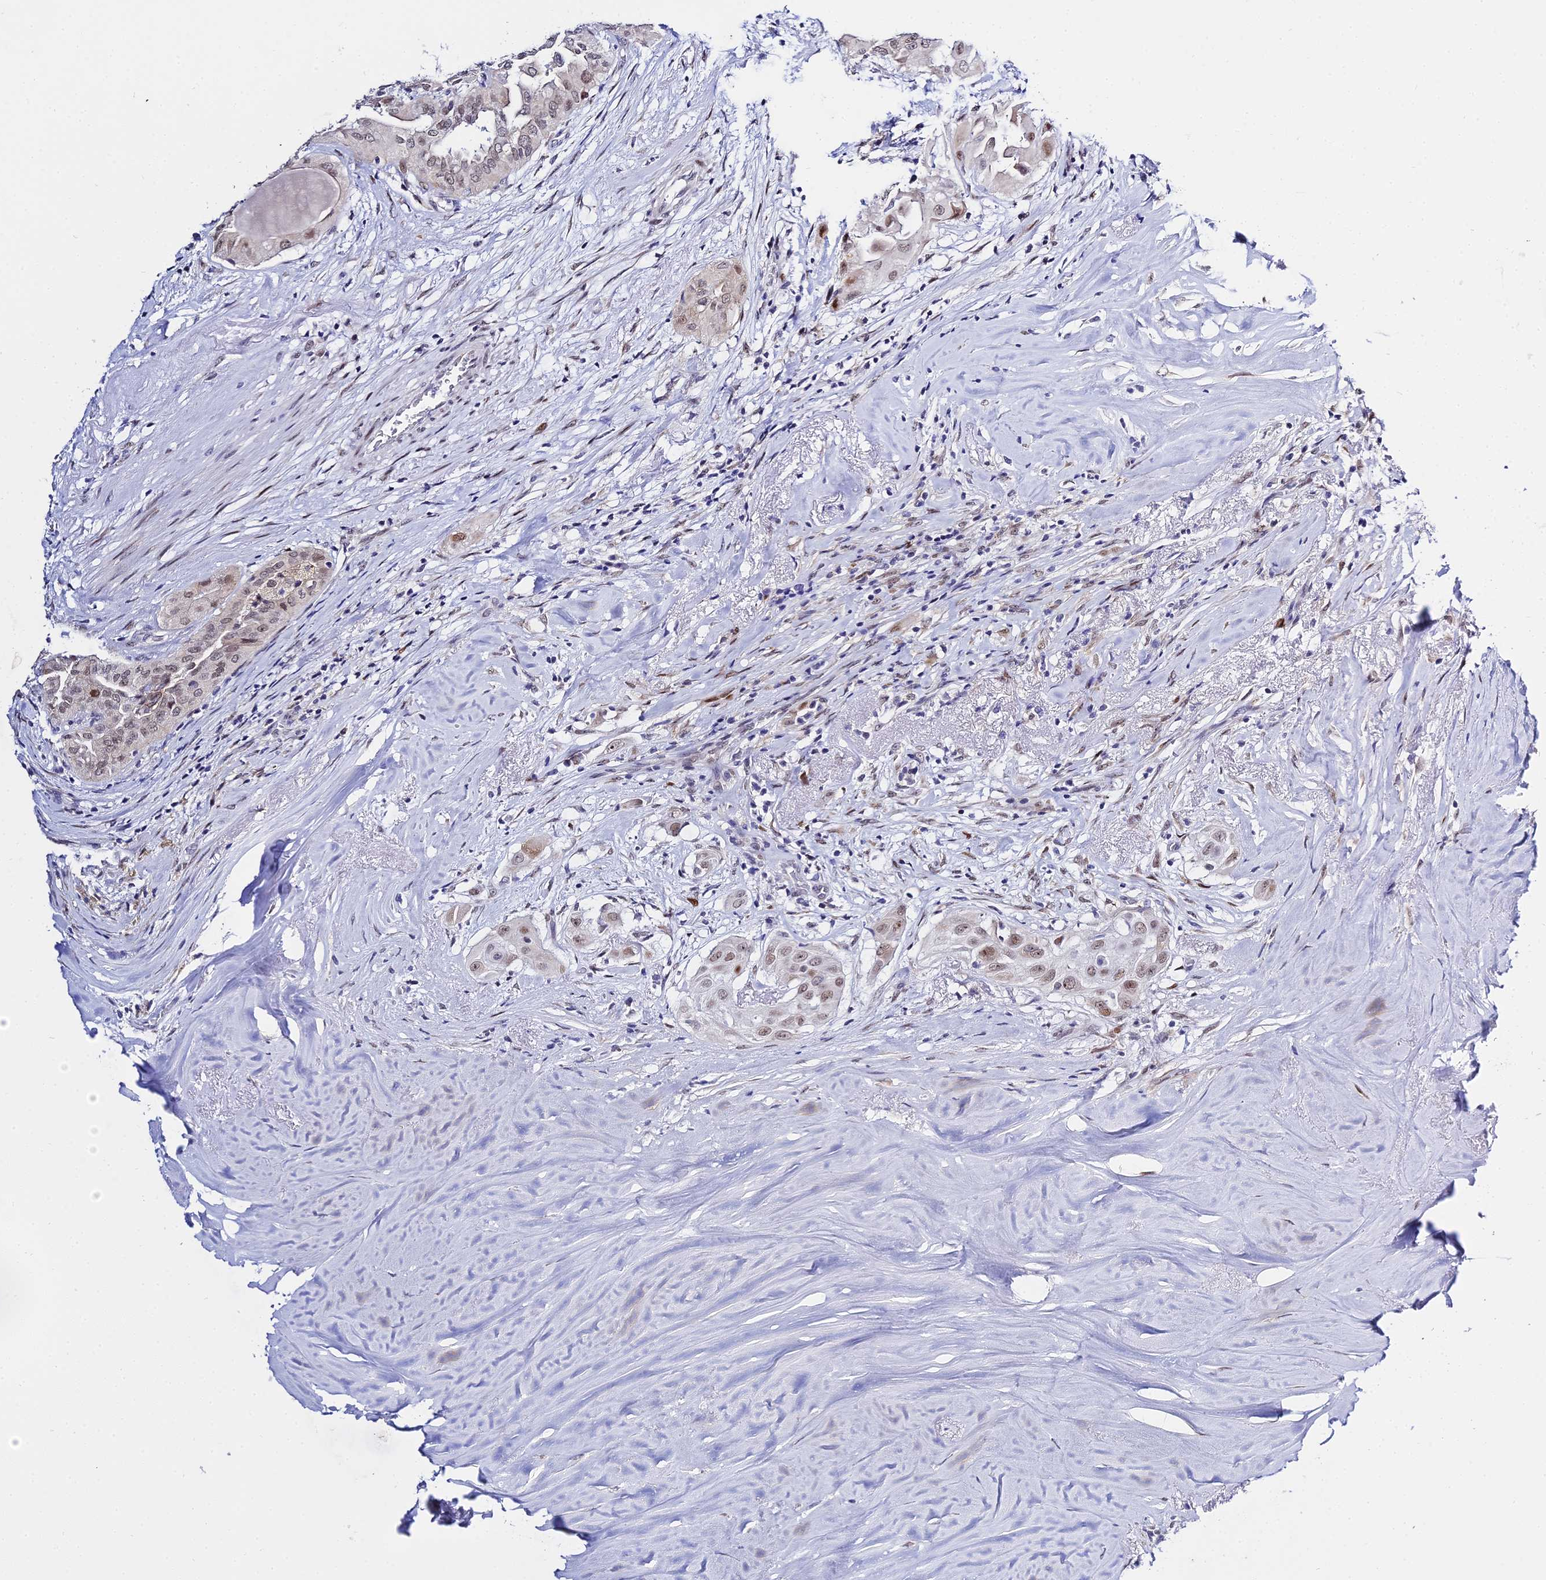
{"staining": {"intensity": "weak", "quantity": "25%-75%", "location": "nuclear"}, "tissue": "thyroid cancer", "cell_type": "Tumor cells", "image_type": "cancer", "snomed": [{"axis": "morphology", "description": "Papillary adenocarcinoma, NOS"}, {"axis": "topography", "description": "Thyroid gland"}], "caption": "There is low levels of weak nuclear staining in tumor cells of papillary adenocarcinoma (thyroid), as demonstrated by immunohistochemical staining (brown color).", "gene": "POFUT2", "patient": {"sex": "female", "age": 59}}